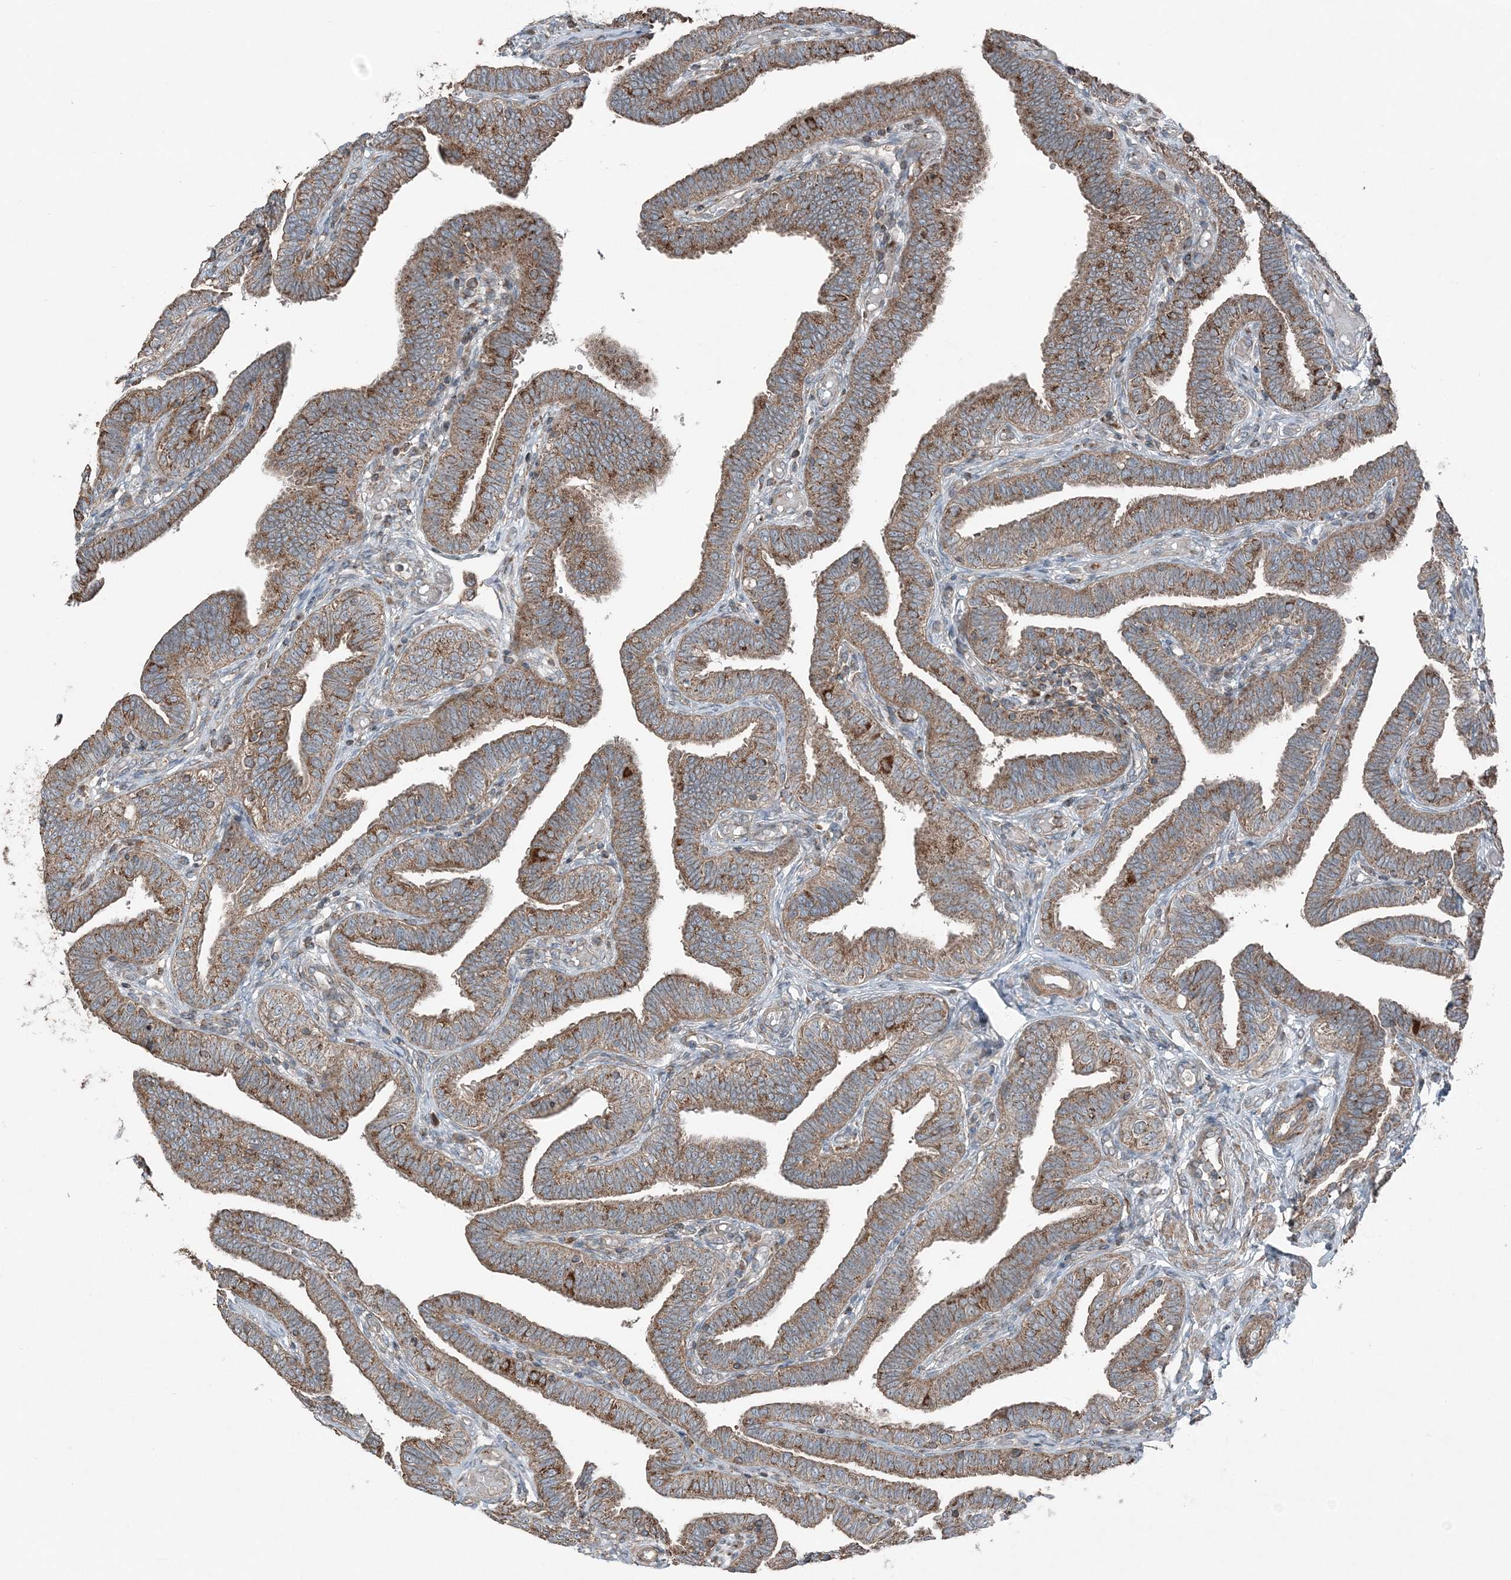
{"staining": {"intensity": "moderate", "quantity": ">75%", "location": "cytoplasmic/membranous"}, "tissue": "fallopian tube", "cell_type": "Glandular cells", "image_type": "normal", "snomed": [{"axis": "morphology", "description": "Normal tissue, NOS"}, {"axis": "topography", "description": "Fallopian tube"}], "caption": "DAB (3,3'-diaminobenzidine) immunohistochemical staining of benign fallopian tube demonstrates moderate cytoplasmic/membranous protein expression in about >75% of glandular cells.", "gene": "KY", "patient": {"sex": "female", "age": 39}}